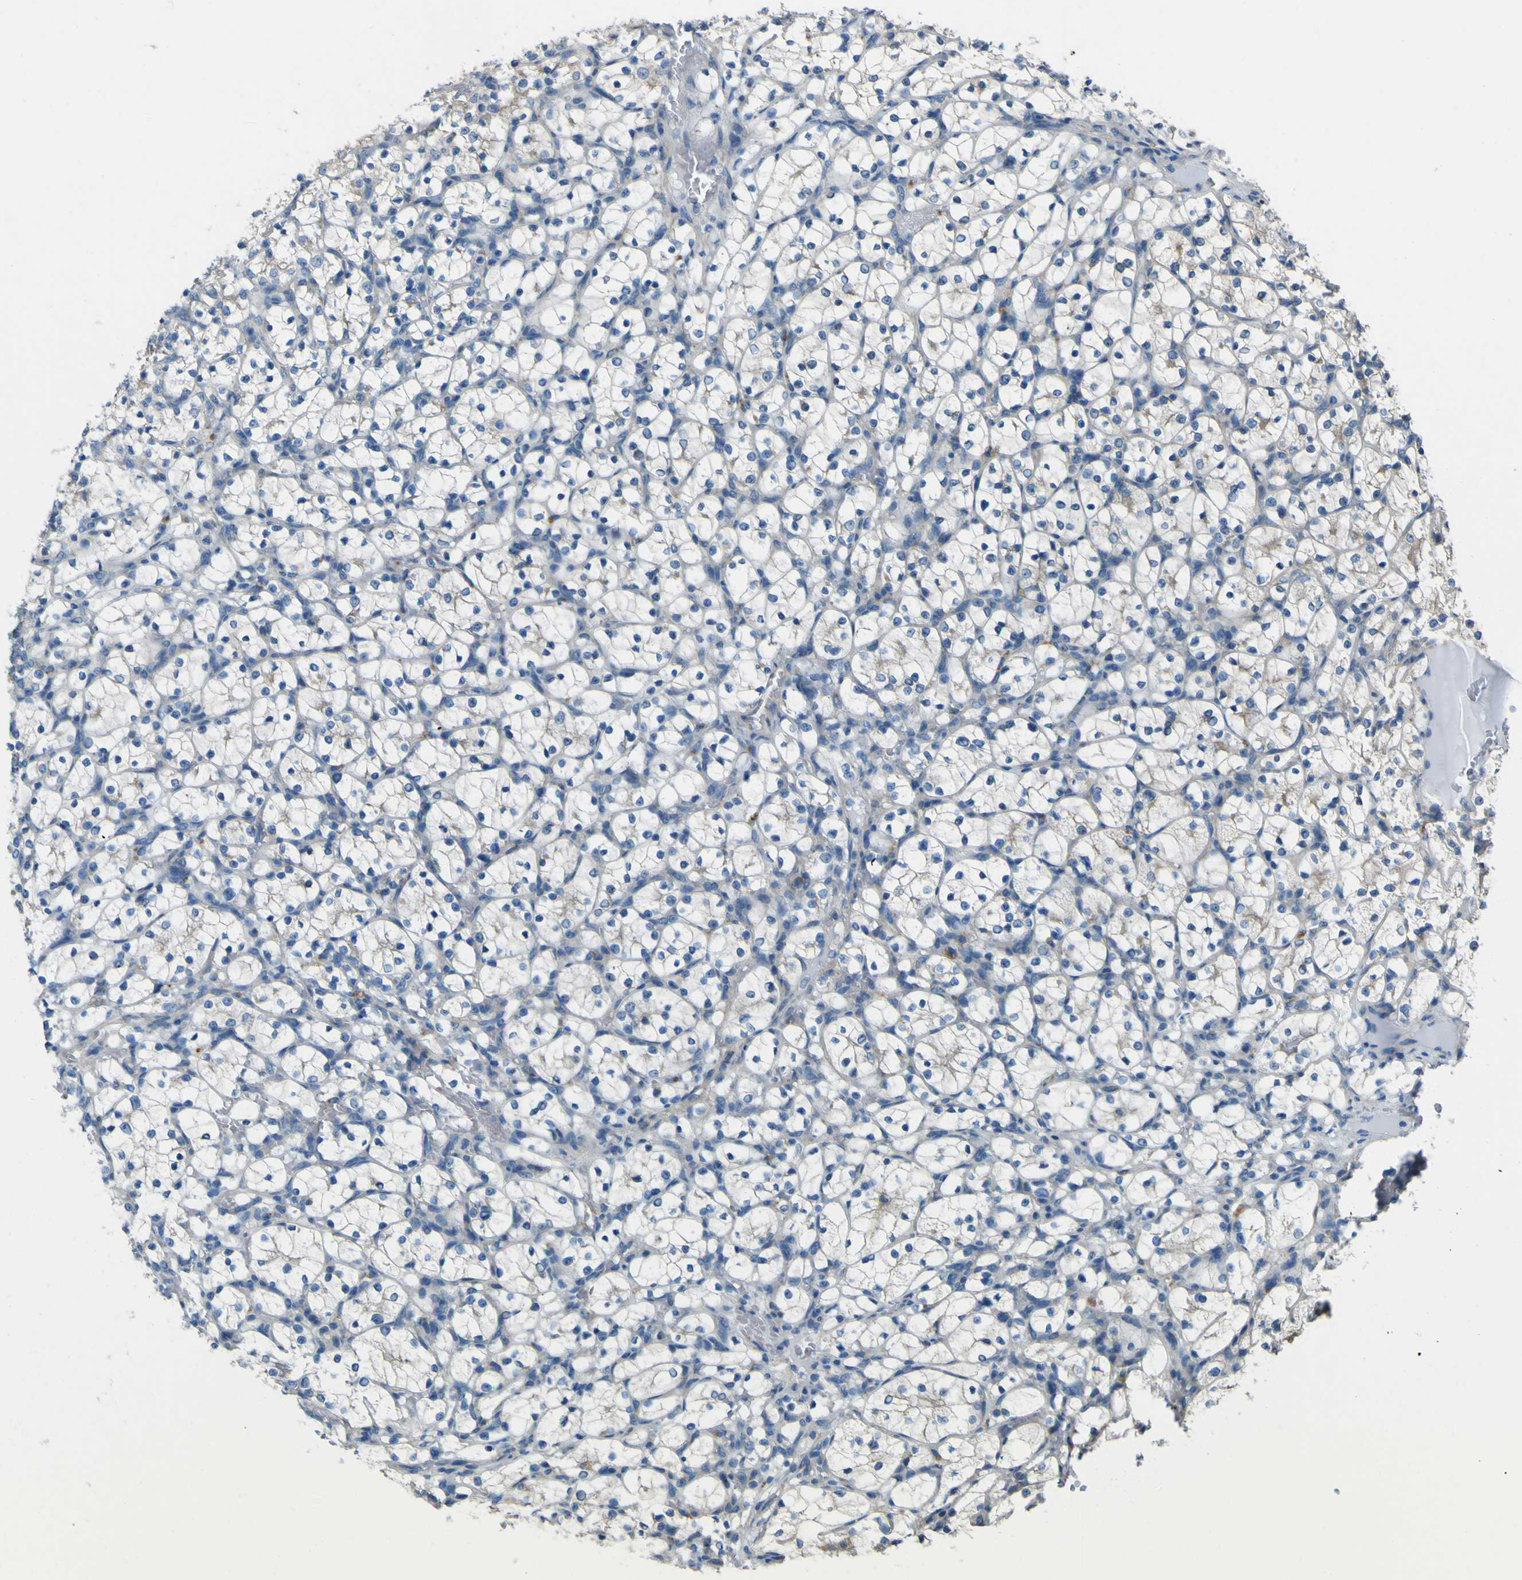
{"staining": {"intensity": "negative", "quantity": "none", "location": "none"}, "tissue": "renal cancer", "cell_type": "Tumor cells", "image_type": "cancer", "snomed": [{"axis": "morphology", "description": "Adenocarcinoma, NOS"}, {"axis": "topography", "description": "Kidney"}], "caption": "The photomicrograph shows no staining of tumor cells in renal cancer (adenocarcinoma).", "gene": "NAALADL2", "patient": {"sex": "female", "age": 69}}